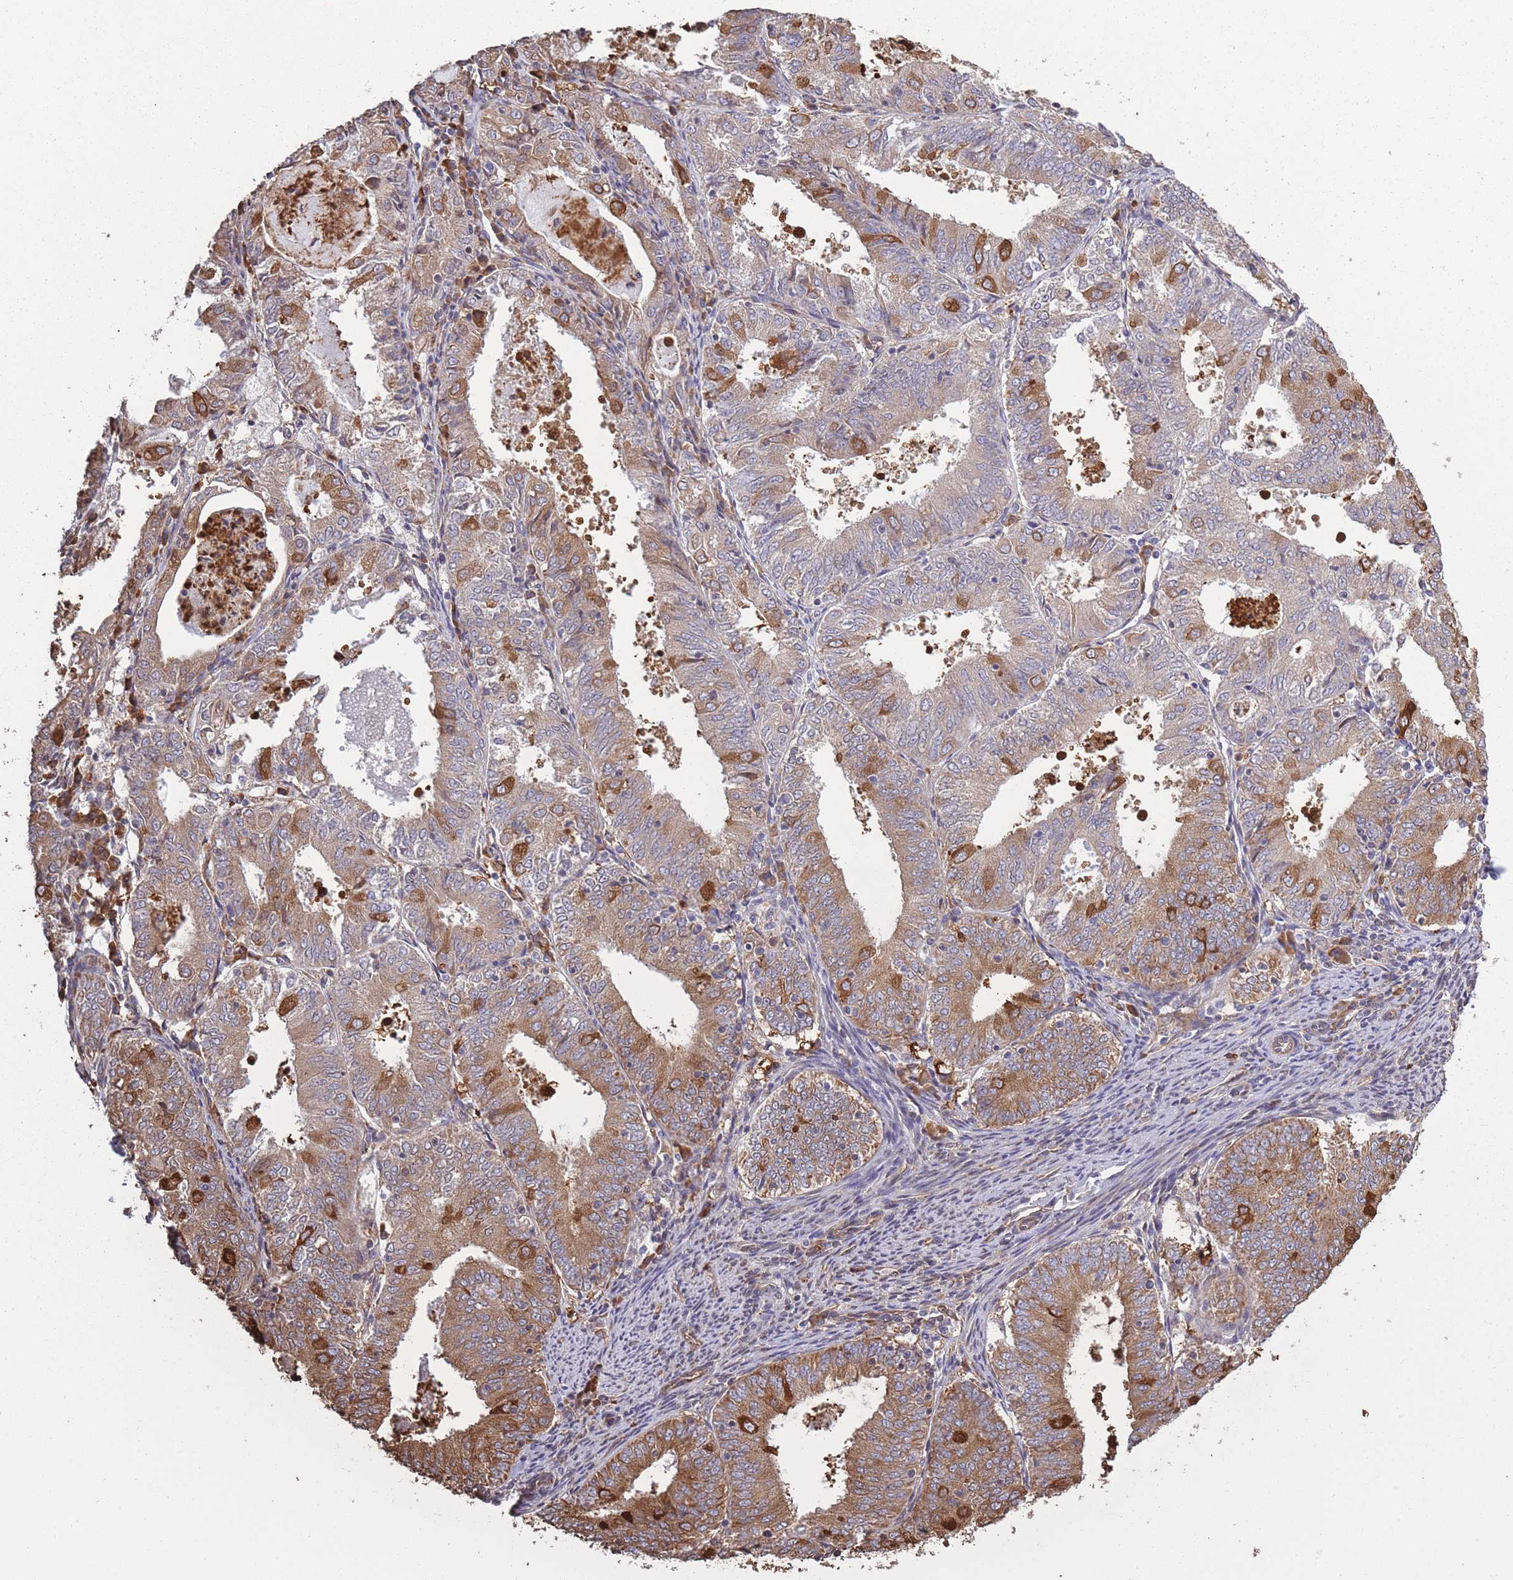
{"staining": {"intensity": "moderate", "quantity": "25%-75%", "location": "cytoplasmic/membranous"}, "tissue": "endometrial cancer", "cell_type": "Tumor cells", "image_type": "cancer", "snomed": [{"axis": "morphology", "description": "Adenocarcinoma, NOS"}, {"axis": "topography", "description": "Endometrium"}], "caption": "Immunohistochemistry of adenocarcinoma (endometrial) displays medium levels of moderate cytoplasmic/membranous expression in about 25%-75% of tumor cells.", "gene": "ARL13B", "patient": {"sex": "female", "age": 57}}